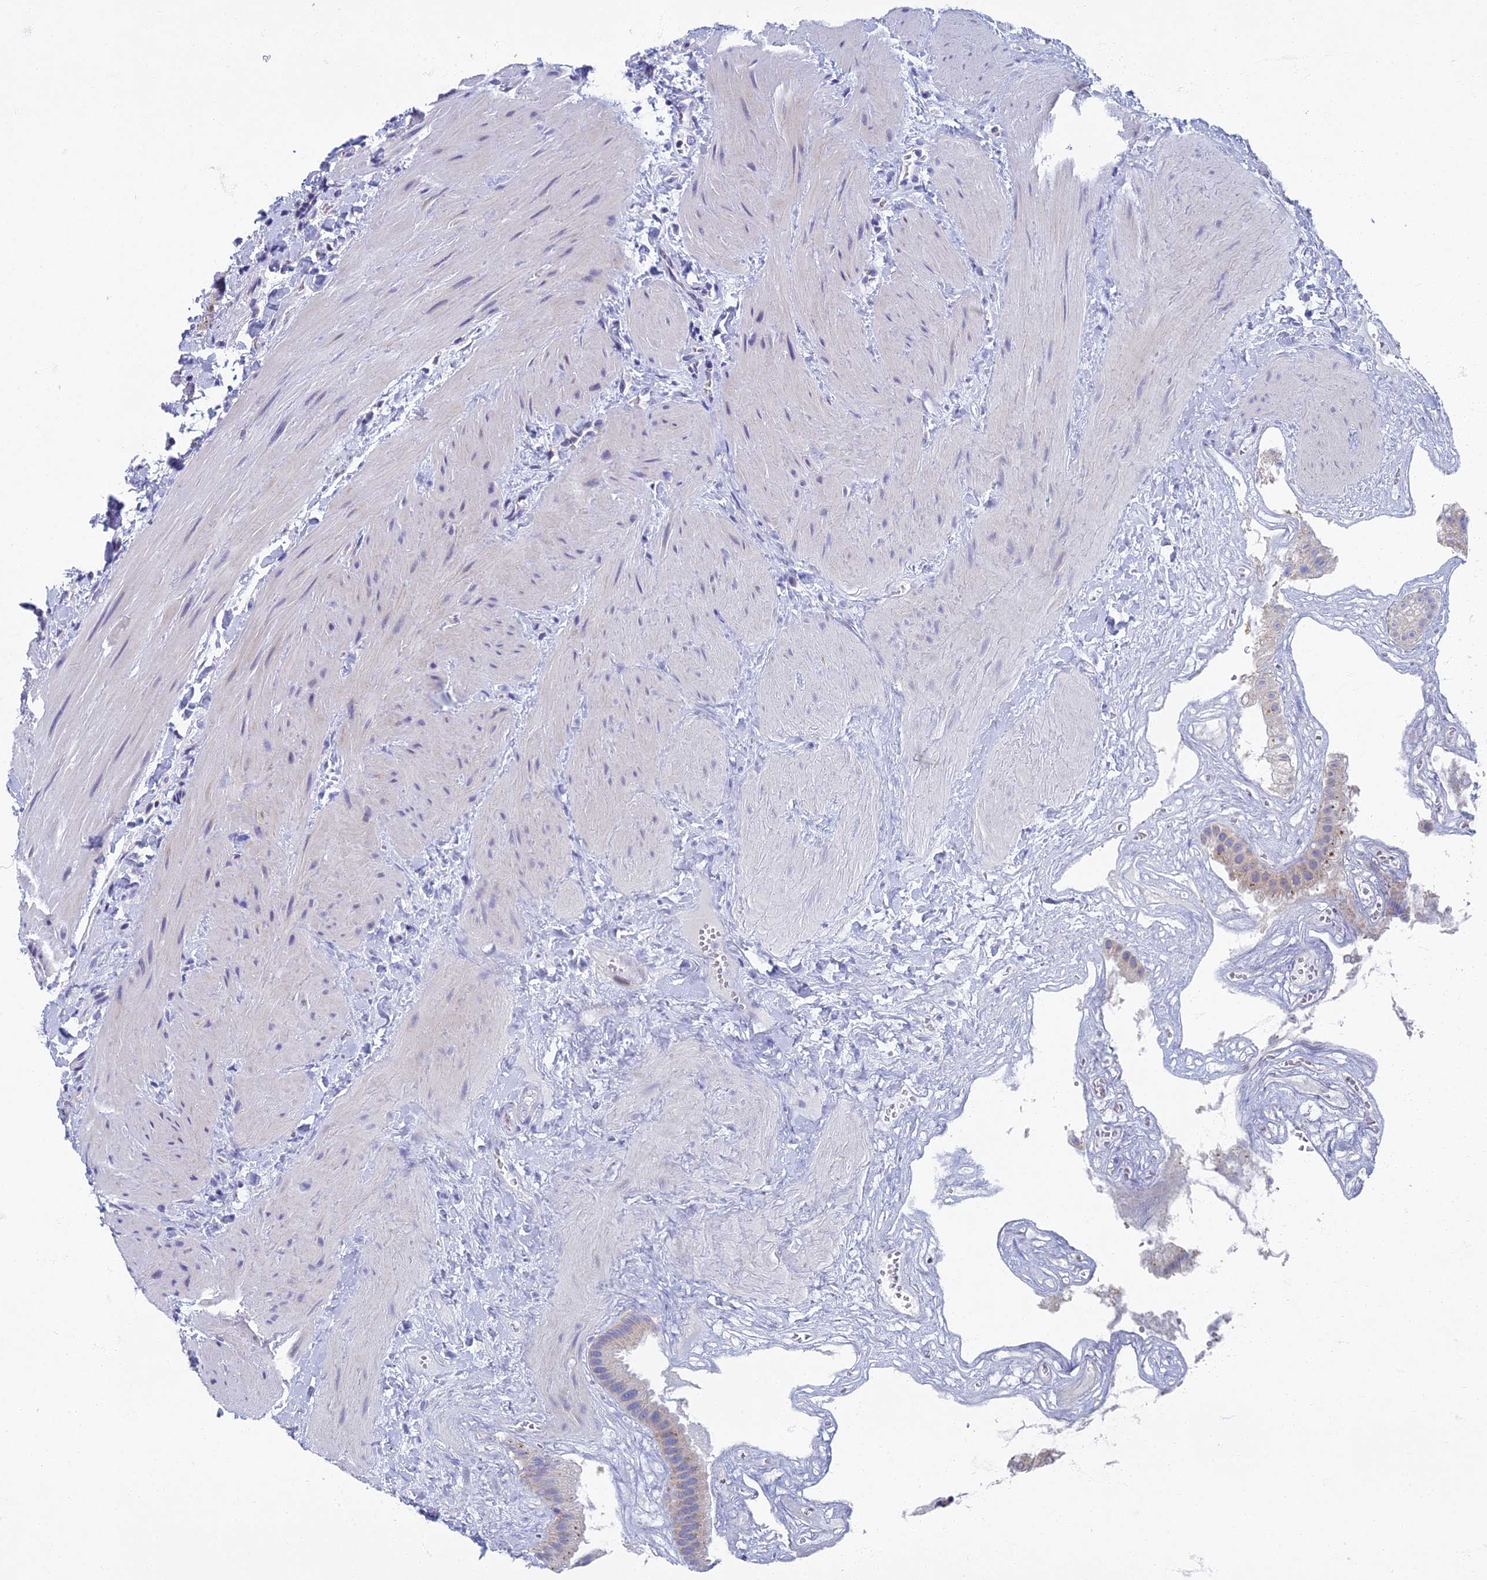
{"staining": {"intensity": "moderate", "quantity": "25%-75%", "location": "cytoplasmic/membranous"}, "tissue": "gallbladder", "cell_type": "Glandular cells", "image_type": "normal", "snomed": [{"axis": "morphology", "description": "Normal tissue, NOS"}, {"axis": "topography", "description": "Gallbladder"}], "caption": "High-power microscopy captured an immunohistochemistry (IHC) image of unremarkable gallbladder, revealing moderate cytoplasmic/membranous expression in about 25%-75% of glandular cells.", "gene": "SPIN4", "patient": {"sex": "male", "age": 55}}